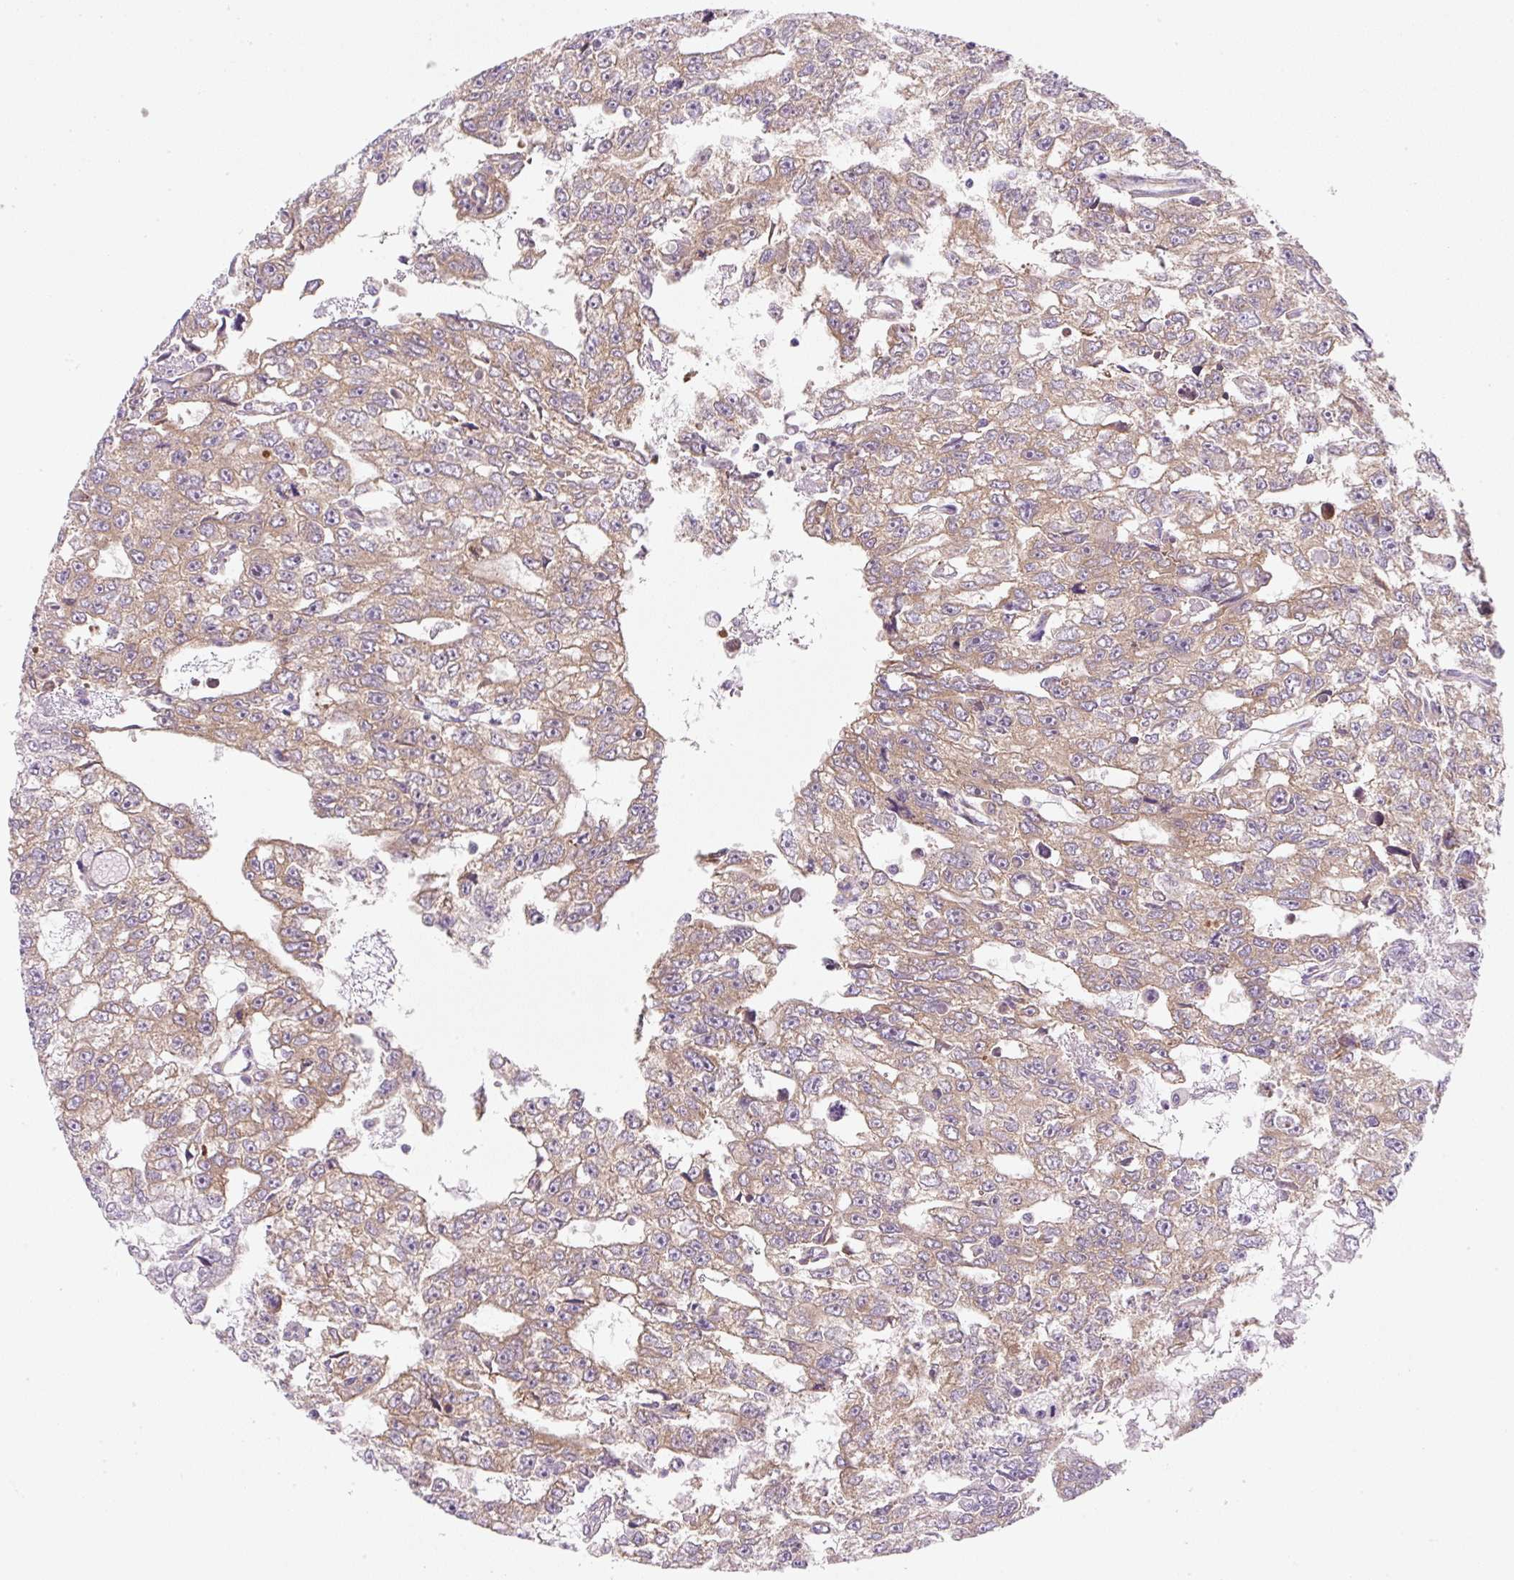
{"staining": {"intensity": "weak", "quantity": ">75%", "location": "cytoplasmic/membranous"}, "tissue": "testis cancer", "cell_type": "Tumor cells", "image_type": "cancer", "snomed": [{"axis": "morphology", "description": "Carcinoma, Embryonal, NOS"}, {"axis": "topography", "description": "Testis"}], "caption": "A histopathology image of human testis cancer (embryonal carcinoma) stained for a protein shows weak cytoplasmic/membranous brown staining in tumor cells.", "gene": "RPL18A", "patient": {"sex": "male", "age": 20}}